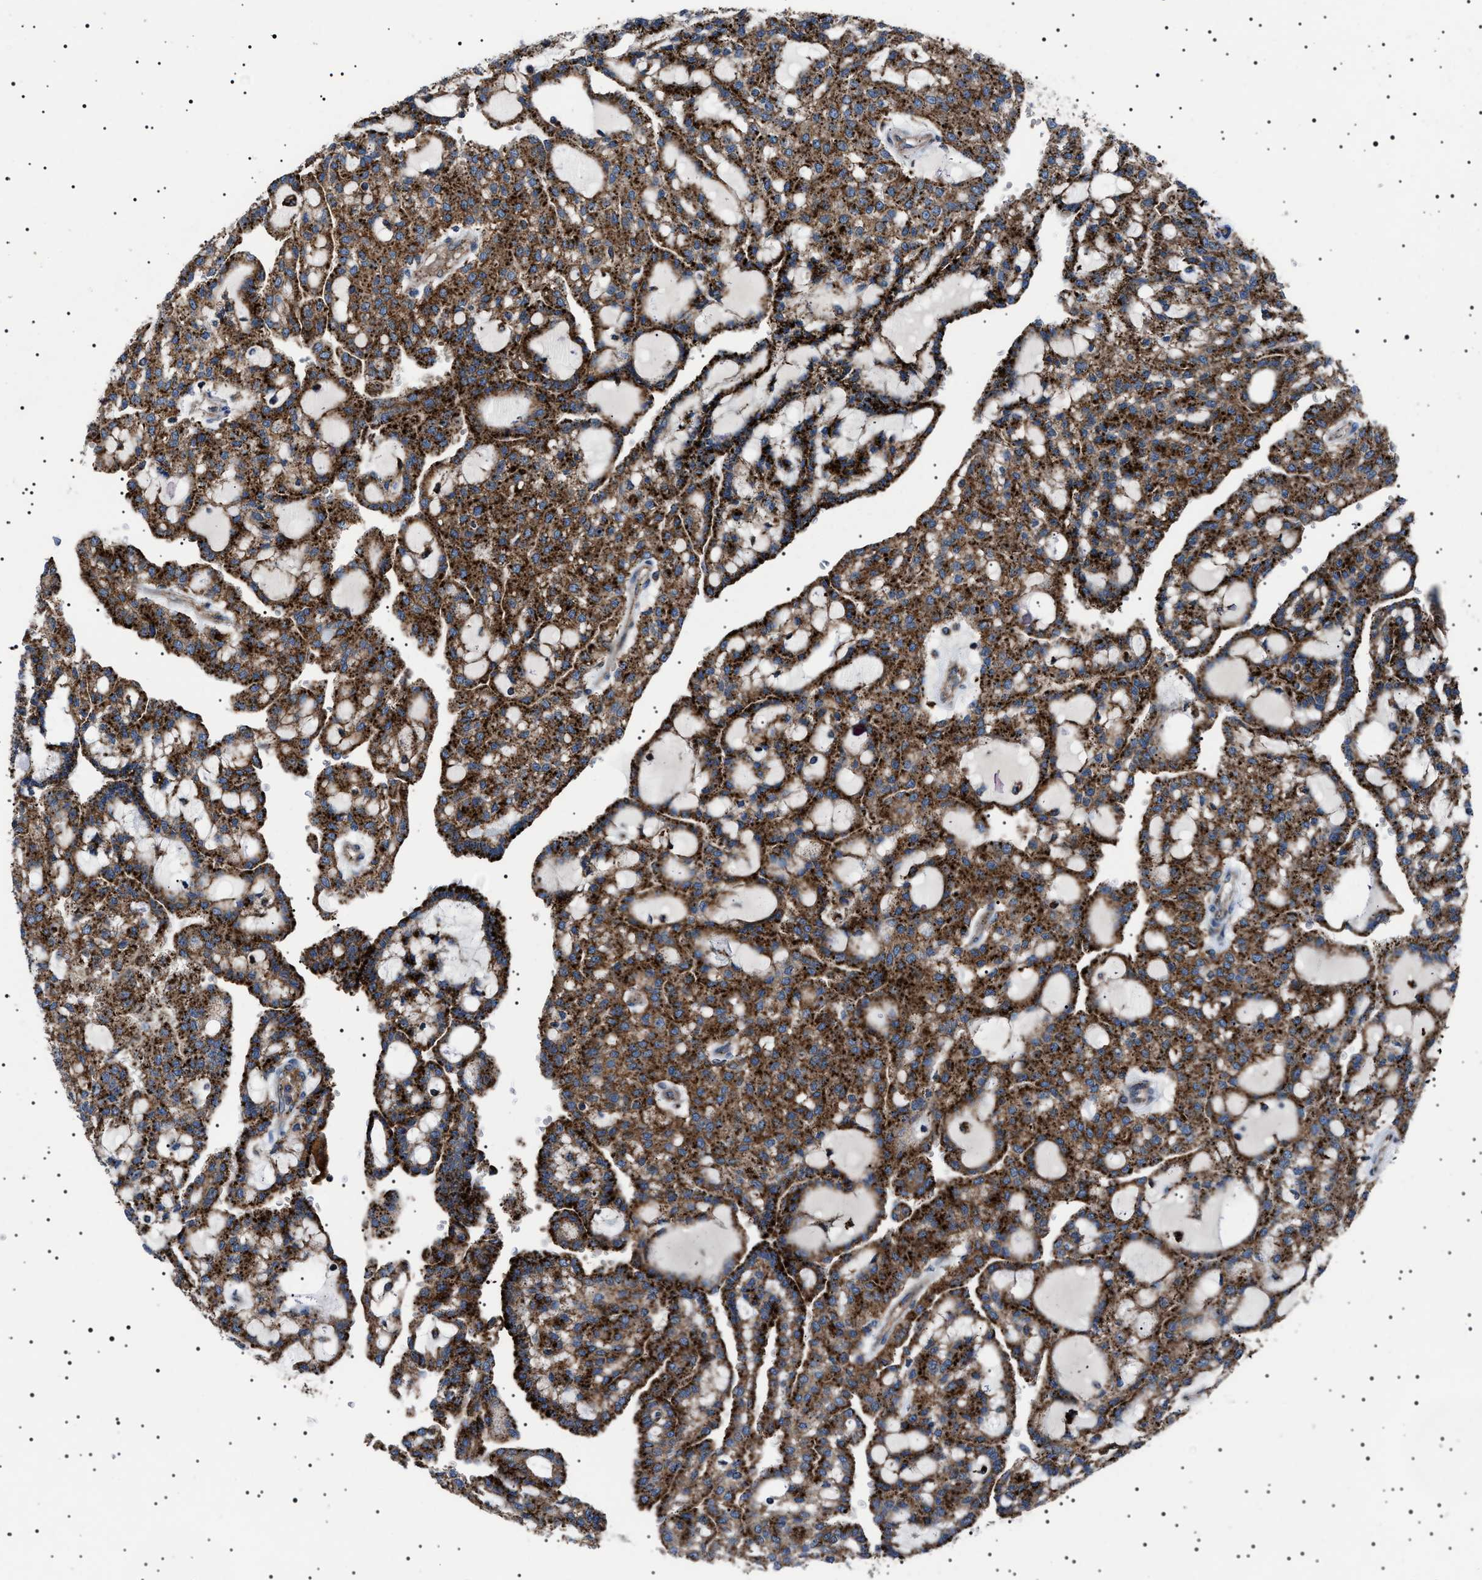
{"staining": {"intensity": "strong", "quantity": ">75%", "location": "cytoplasmic/membranous"}, "tissue": "renal cancer", "cell_type": "Tumor cells", "image_type": "cancer", "snomed": [{"axis": "morphology", "description": "Adenocarcinoma, NOS"}, {"axis": "topography", "description": "Kidney"}], "caption": "Immunohistochemistry of adenocarcinoma (renal) reveals high levels of strong cytoplasmic/membranous staining in approximately >75% of tumor cells.", "gene": "NEU1", "patient": {"sex": "male", "age": 63}}